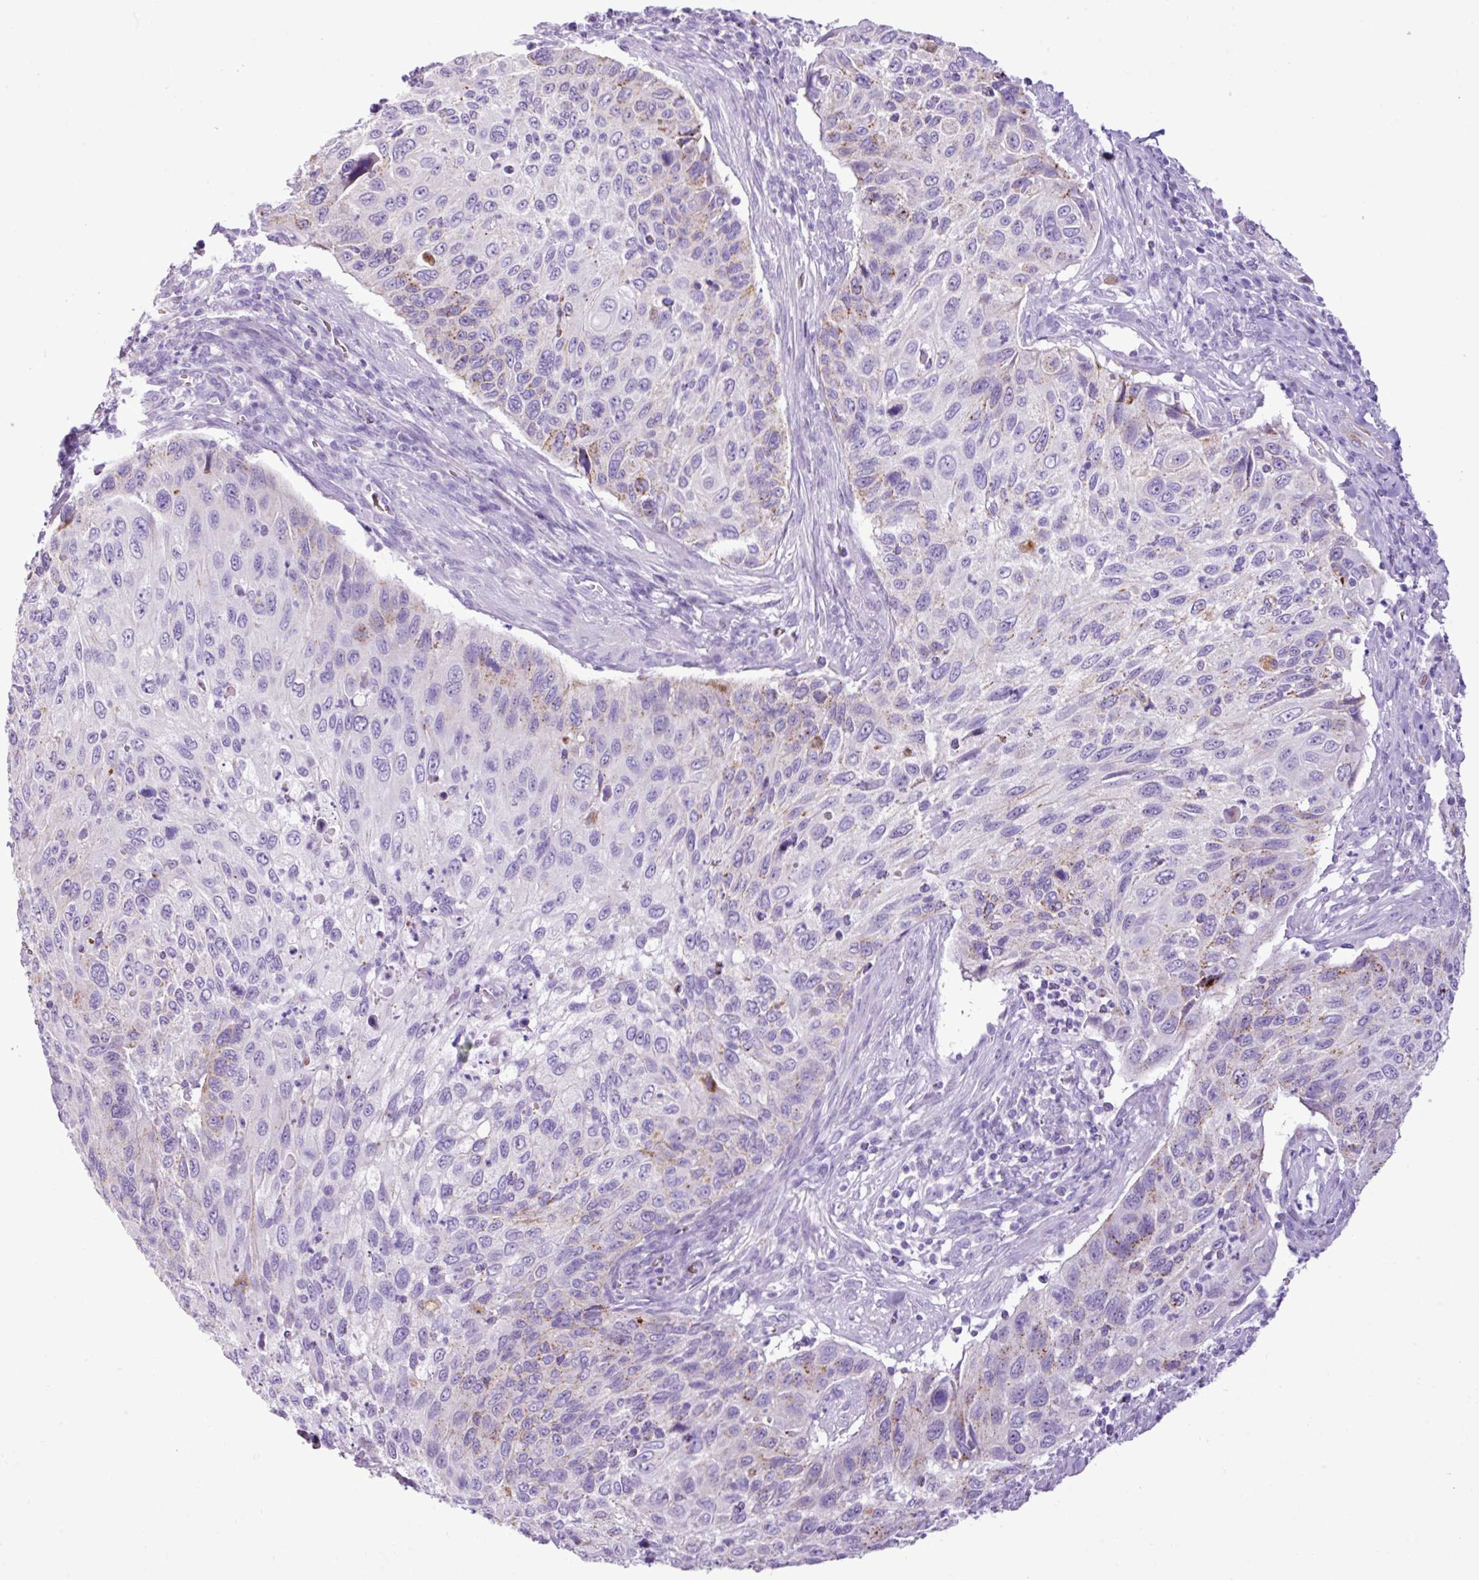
{"staining": {"intensity": "weak", "quantity": "<25%", "location": "cytoplasmic/membranous"}, "tissue": "cervical cancer", "cell_type": "Tumor cells", "image_type": "cancer", "snomed": [{"axis": "morphology", "description": "Squamous cell carcinoma, NOS"}, {"axis": "topography", "description": "Cervix"}], "caption": "High power microscopy histopathology image of an immunohistochemistry histopathology image of cervical squamous cell carcinoma, revealing no significant staining in tumor cells.", "gene": "ZSCAN5A", "patient": {"sex": "female", "age": 70}}